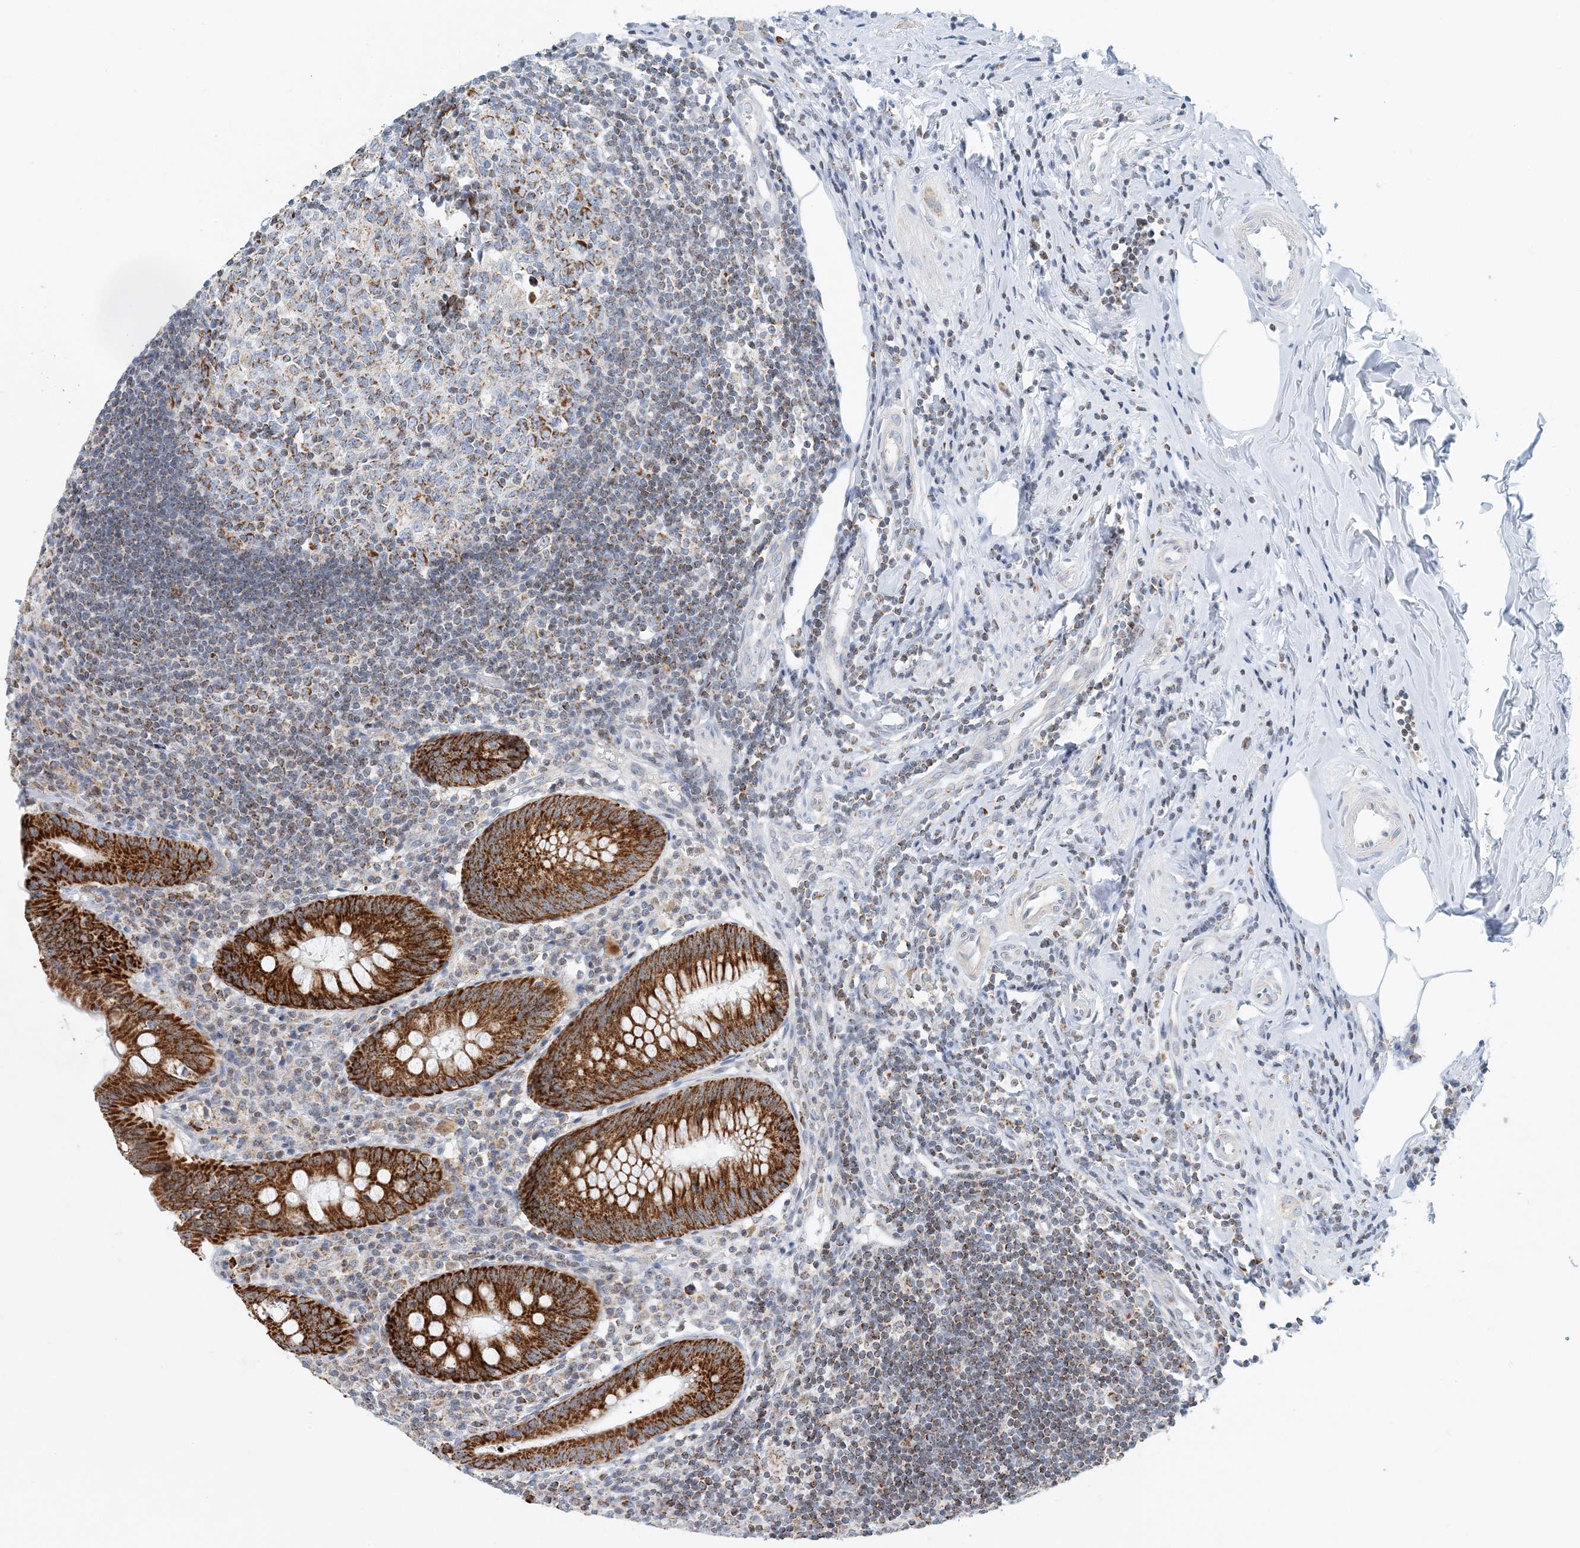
{"staining": {"intensity": "strong", "quantity": ">75%", "location": "cytoplasmic/membranous"}, "tissue": "appendix", "cell_type": "Glandular cells", "image_type": "normal", "snomed": [{"axis": "morphology", "description": "Normal tissue, NOS"}, {"axis": "topography", "description": "Appendix"}], "caption": "An immunohistochemistry (IHC) photomicrograph of unremarkable tissue is shown. Protein staining in brown labels strong cytoplasmic/membranous positivity in appendix within glandular cells. (IHC, brightfield microscopy, high magnification).", "gene": "BDH1", "patient": {"sex": "female", "age": 54}}